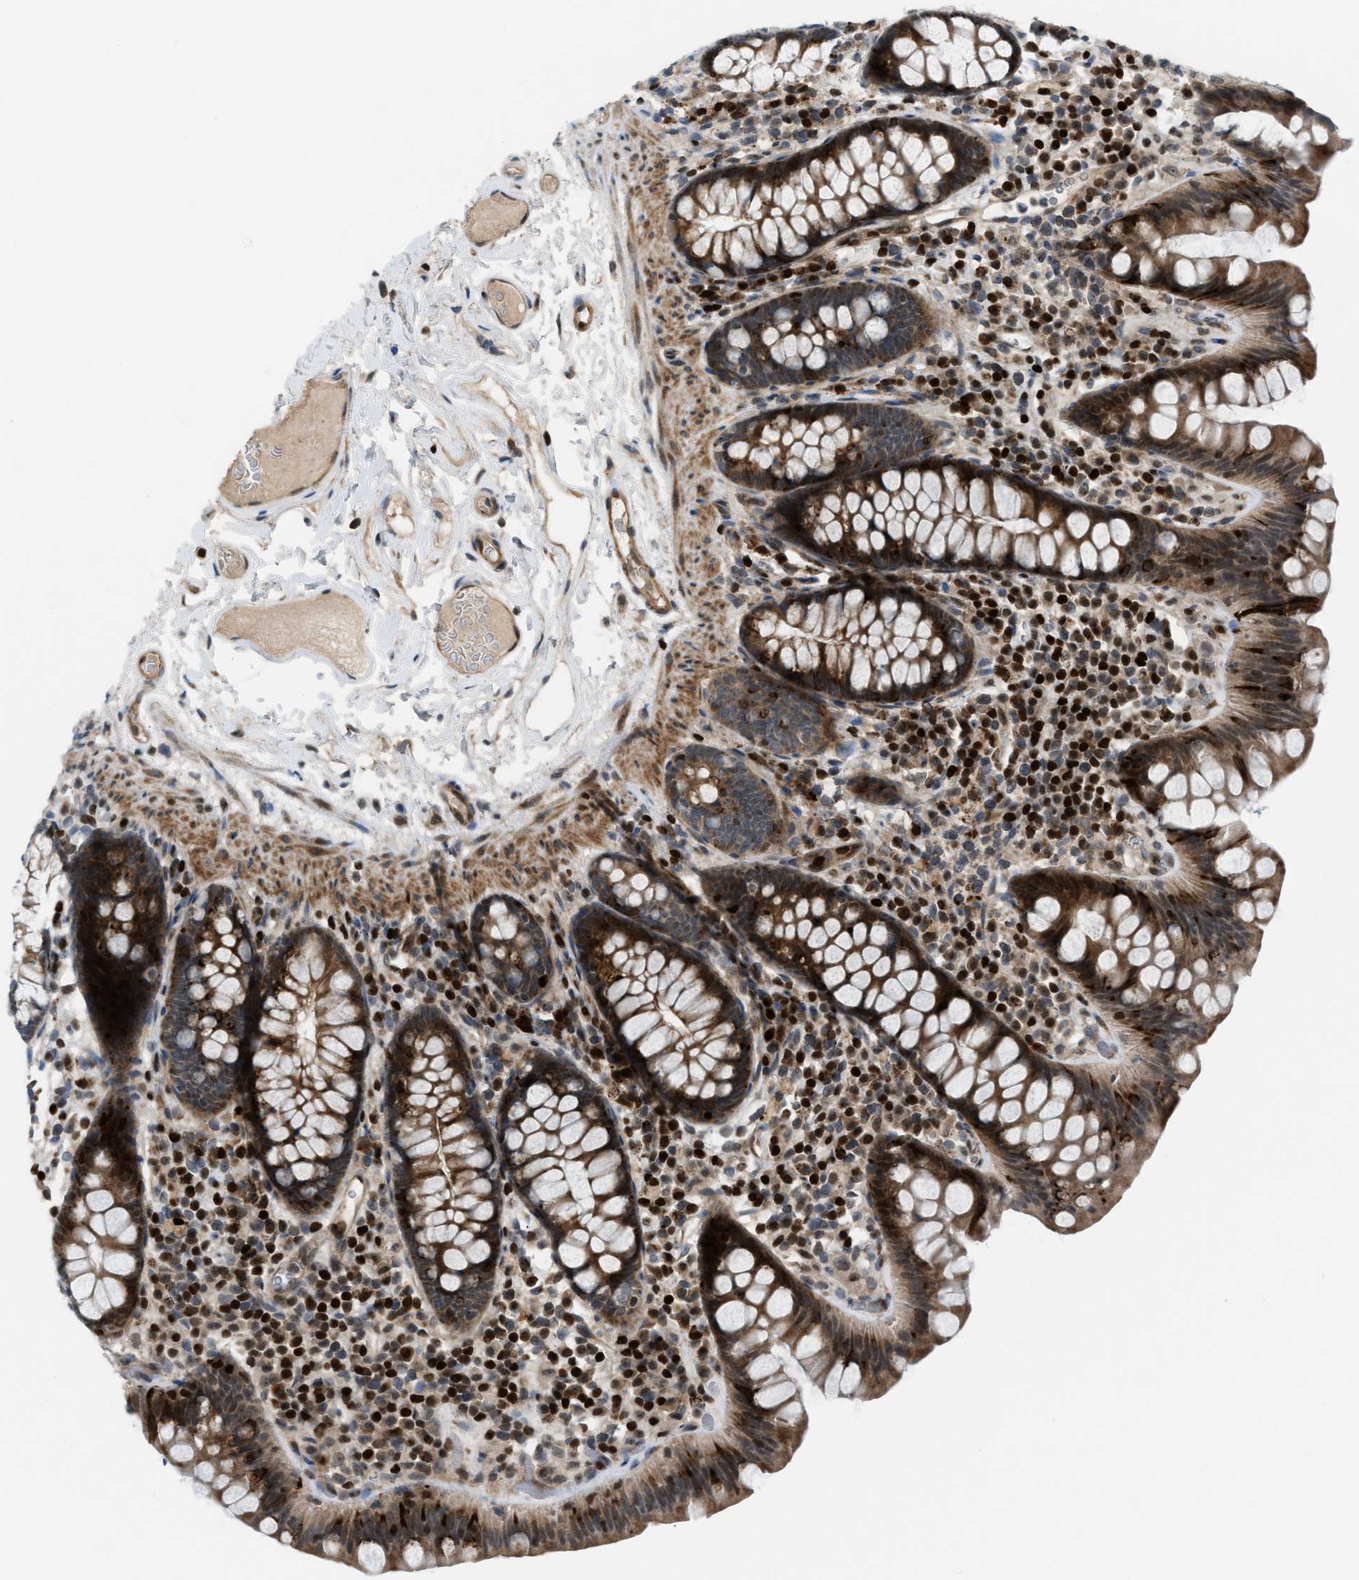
{"staining": {"intensity": "moderate", "quantity": ">75%", "location": "cytoplasmic/membranous,nuclear"}, "tissue": "colon", "cell_type": "Endothelial cells", "image_type": "normal", "snomed": [{"axis": "morphology", "description": "Normal tissue, NOS"}, {"axis": "topography", "description": "Colon"}], "caption": "Human colon stained with a protein marker demonstrates moderate staining in endothelial cells.", "gene": "ZNF276", "patient": {"sex": "female", "age": 80}}